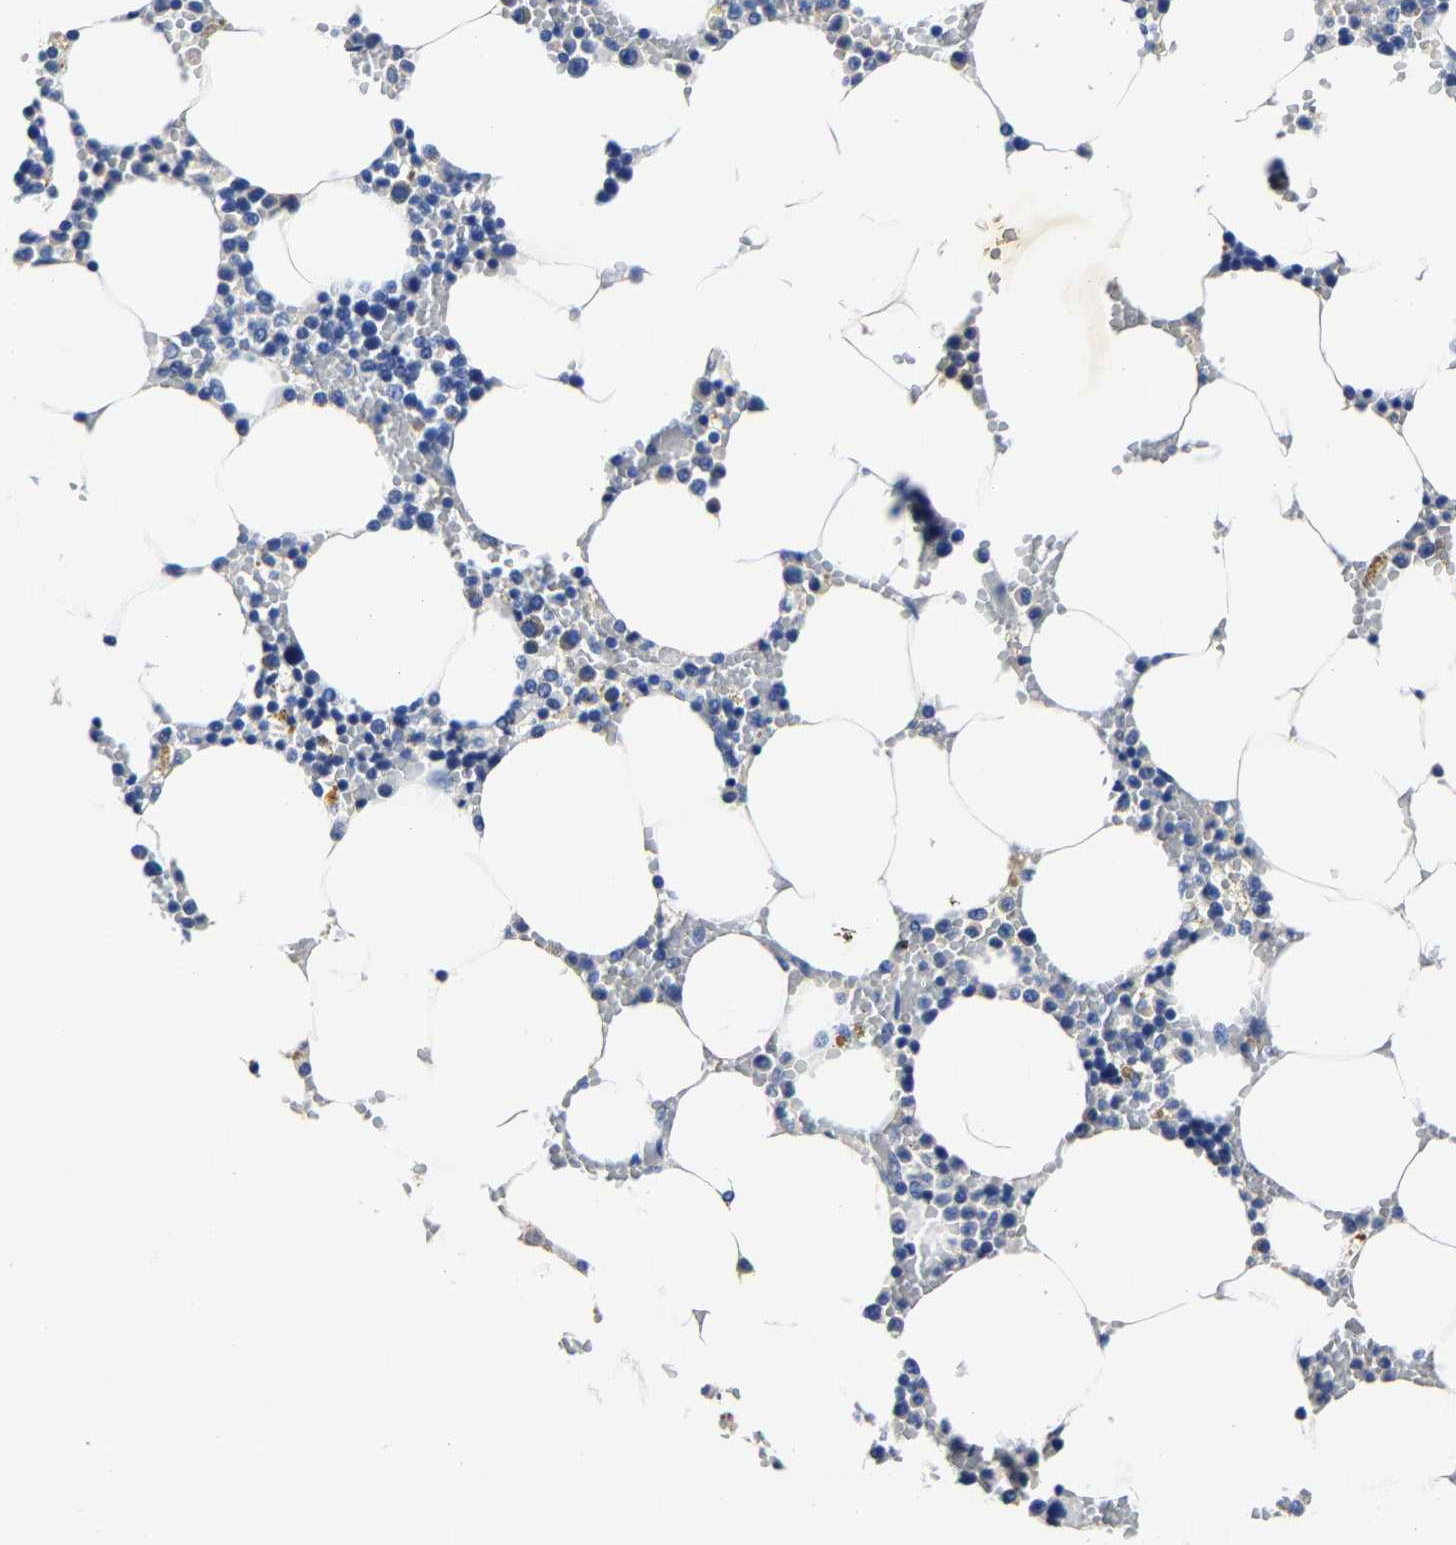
{"staining": {"intensity": "moderate", "quantity": "<25%", "location": "cytoplasmic/membranous"}, "tissue": "bone marrow", "cell_type": "Hematopoietic cells", "image_type": "normal", "snomed": [{"axis": "morphology", "description": "Normal tissue, NOS"}, {"axis": "topography", "description": "Bone marrow"}], "caption": "Protein expression analysis of normal bone marrow demonstrates moderate cytoplasmic/membranous positivity in about <25% of hematopoietic cells.", "gene": "PSPH", "patient": {"sex": "male", "age": 70}}